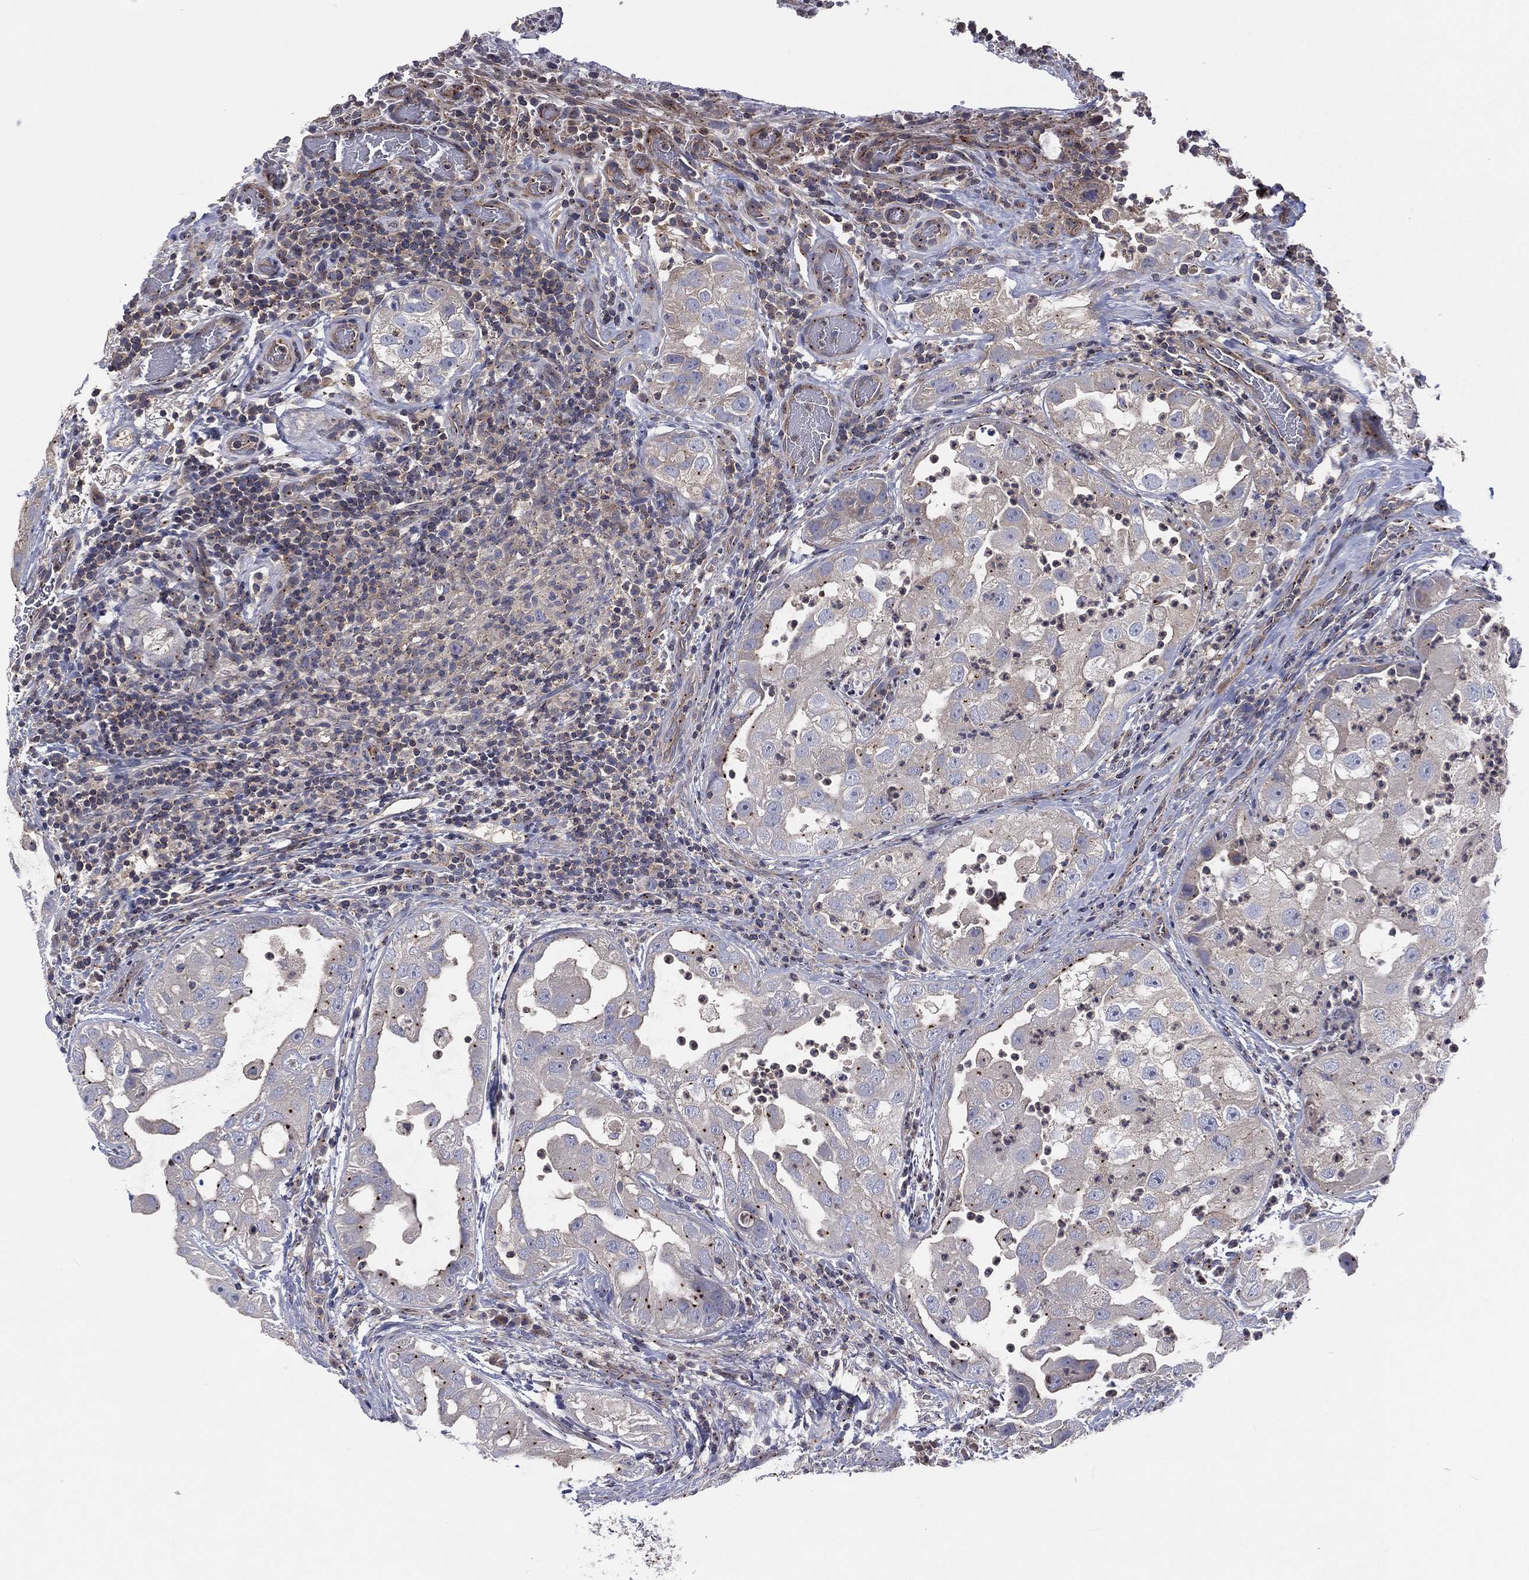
{"staining": {"intensity": "moderate", "quantity": "<25%", "location": "cytoplasmic/membranous"}, "tissue": "urothelial cancer", "cell_type": "Tumor cells", "image_type": "cancer", "snomed": [{"axis": "morphology", "description": "Urothelial carcinoma, High grade"}, {"axis": "topography", "description": "Urinary bladder"}], "caption": "A photomicrograph of urothelial cancer stained for a protein displays moderate cytoplasmic/membranous brown staining in tumor cells. (IHC, brightfield microscopy, high magnification).", "gene": "CROCC", "patient": {"sex": "female", "age": 41}}